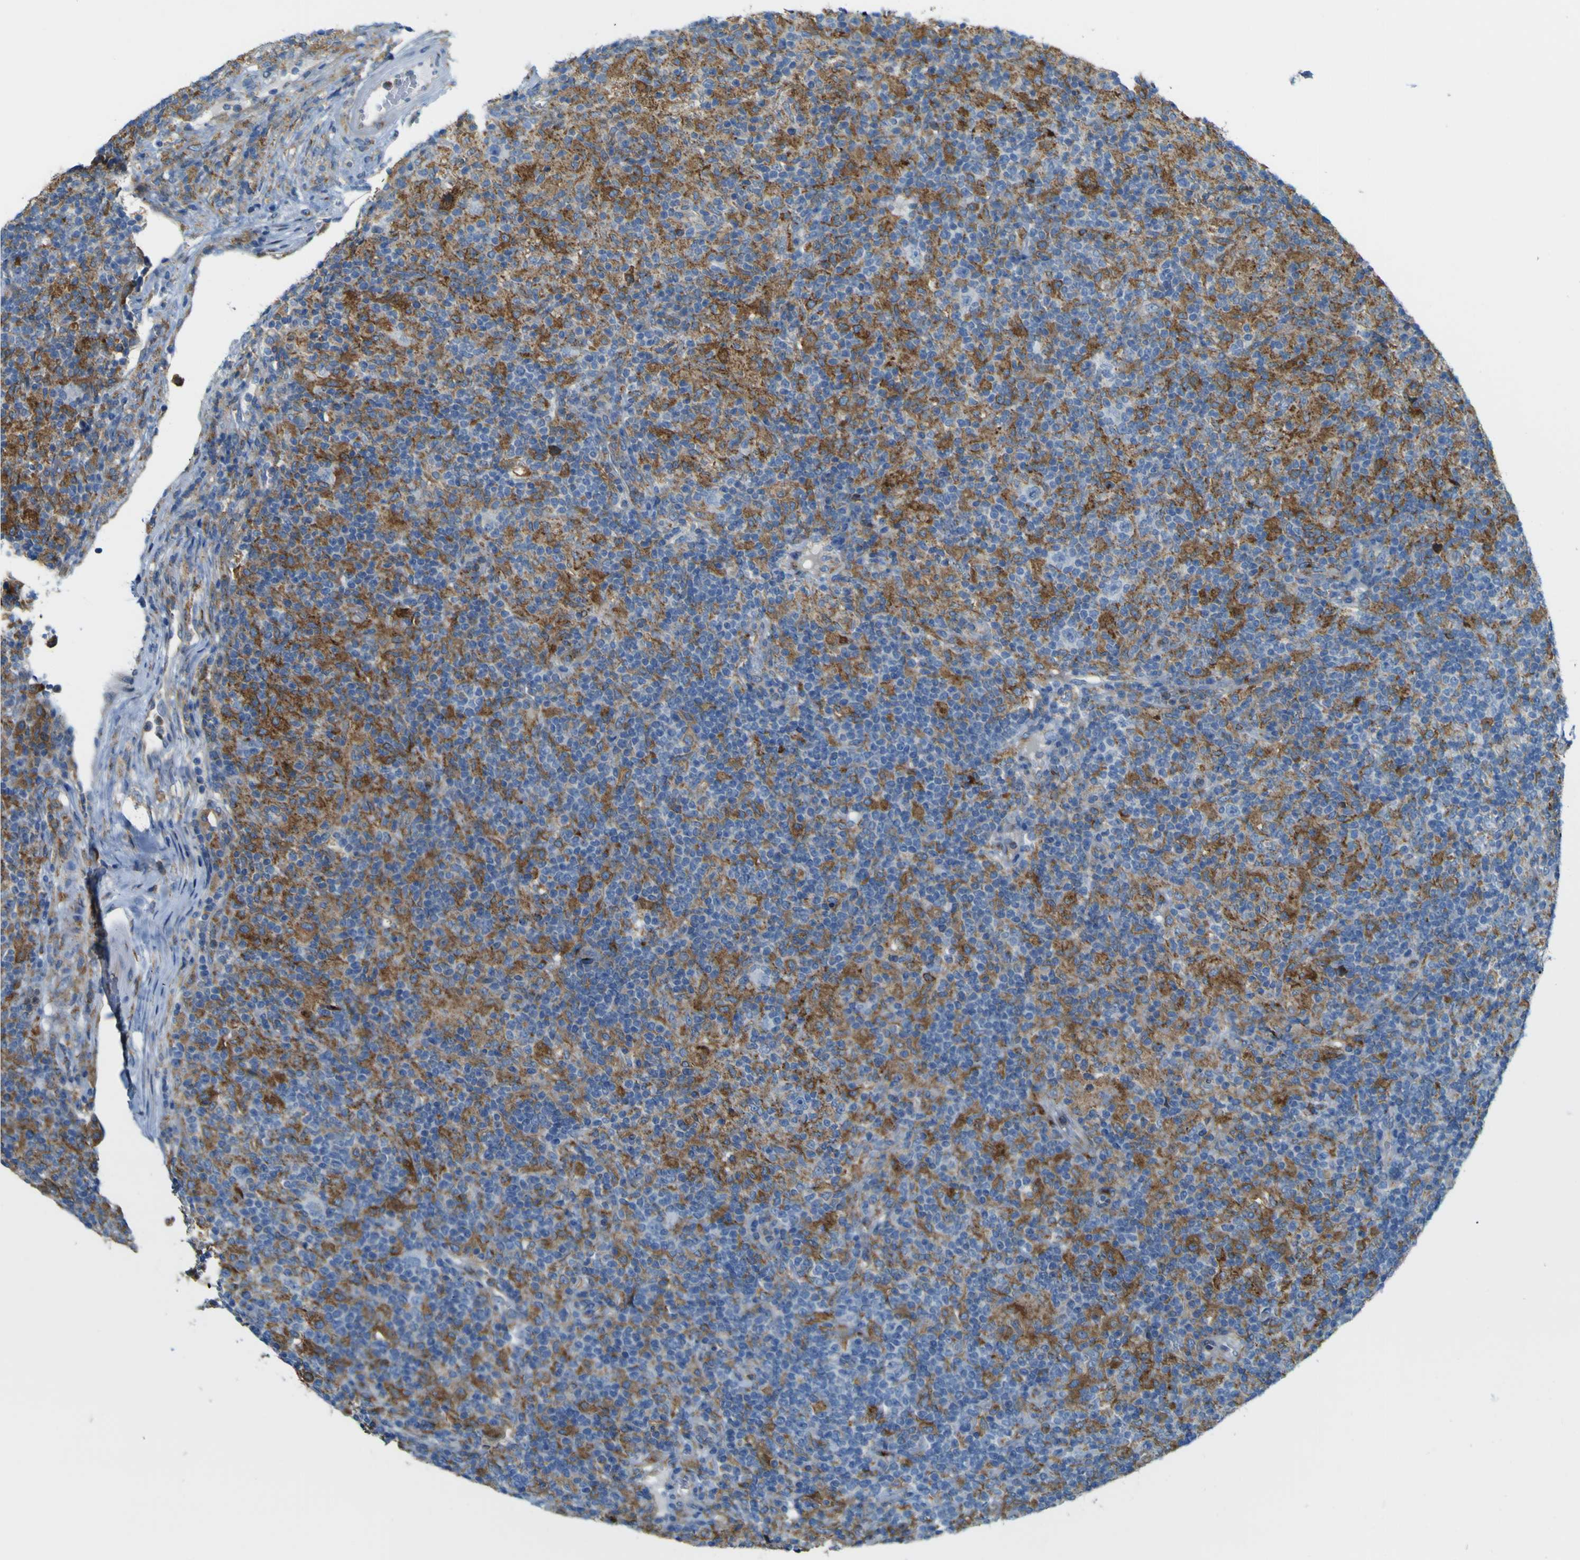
{"staining": {"intensity": "moderate", "quantity": ">75%", "location": "cytoplasmic/membranous"}, "tissue": "lymphoma", "cell_type": "Tumor cells", "image_type": "cancer", "snomed": [{"axis": "morphology", "description": "Hodgkin's disease, NOS"}, {"axis": "topography", "description": "Lymph node"}], "caption": "IHC staining of lymphoma, which exhibits medium levels of moderate cytoplasmic/membranous staining in approximately >75% of tumor cells indicating moderate cytoplasmic/membranous protein staining. The staining was performed using DAB (3,3'-diaminobenzidine) (brown) for protein detection and nuclei were counterstained in hematoxylin (blue).", "gene": "IGF2R", "patient": {"sex": "male", "age": 70}}